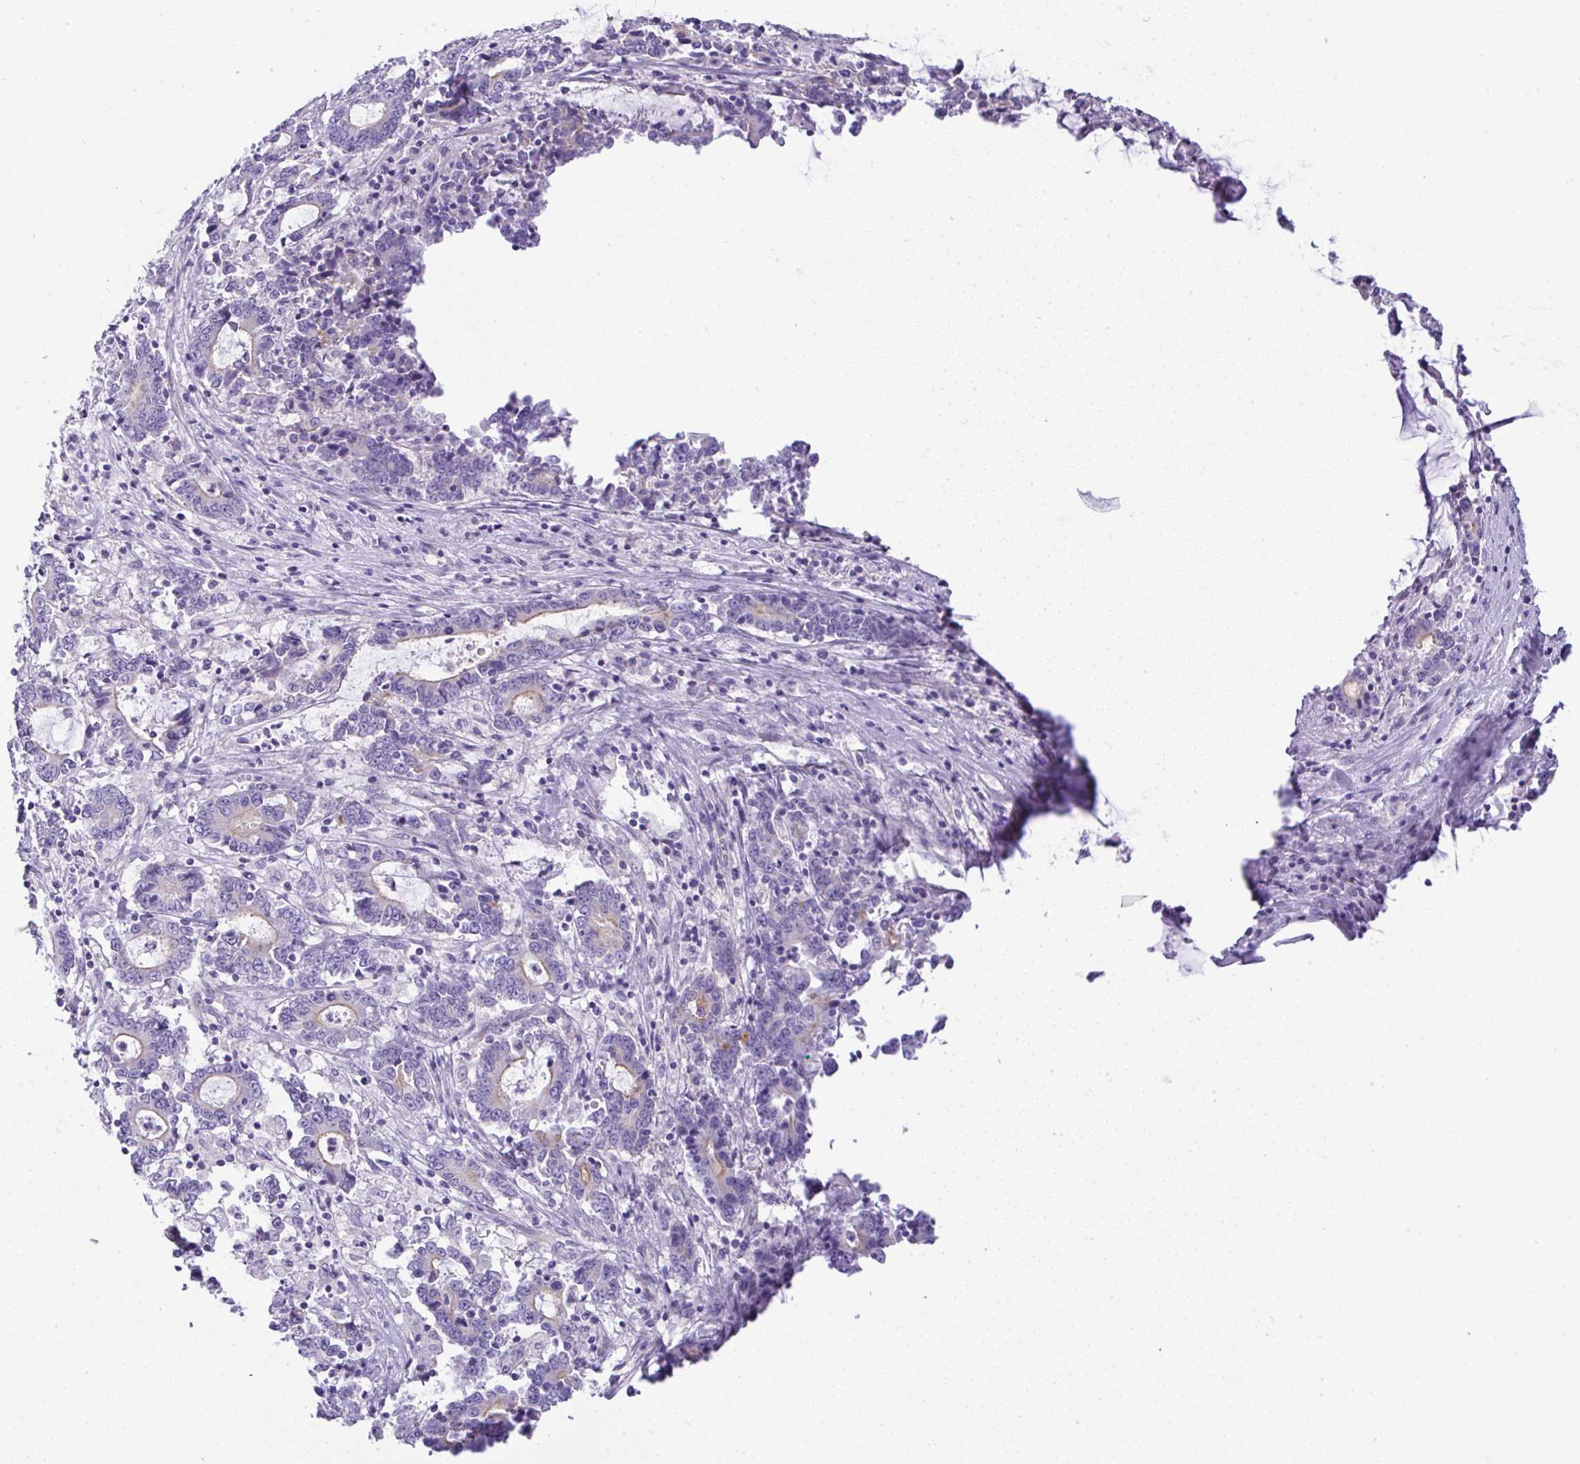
{"staining": {"intensity": "moderate", "quantity": "<25%", "location": "cytoplasmic/membranous"}, "tissue": "stomach cancer", "cell_type": "Tumor cells", "image_type": "cancer", "snomed": [{"axis": "morphology", "description": "Adenocarcinoma, NOS"}, {"axis": "topography", "description": "Stomach, upper"}], "caption": "Immunohistochemistry (IHC) staining of stomach cancer, which reveals low levels of moderate cytoplasmic/membranous staining in about <25% of tumor cells indicating moderate cytoplasmic/membranous protein positivity. The staining was performed using DAB (brown) for protein detection and nuclei were counterstained in hematoxylin (blue).", "gene": "FAM177A1", "patient": {"sex": "male", "age": 68}}